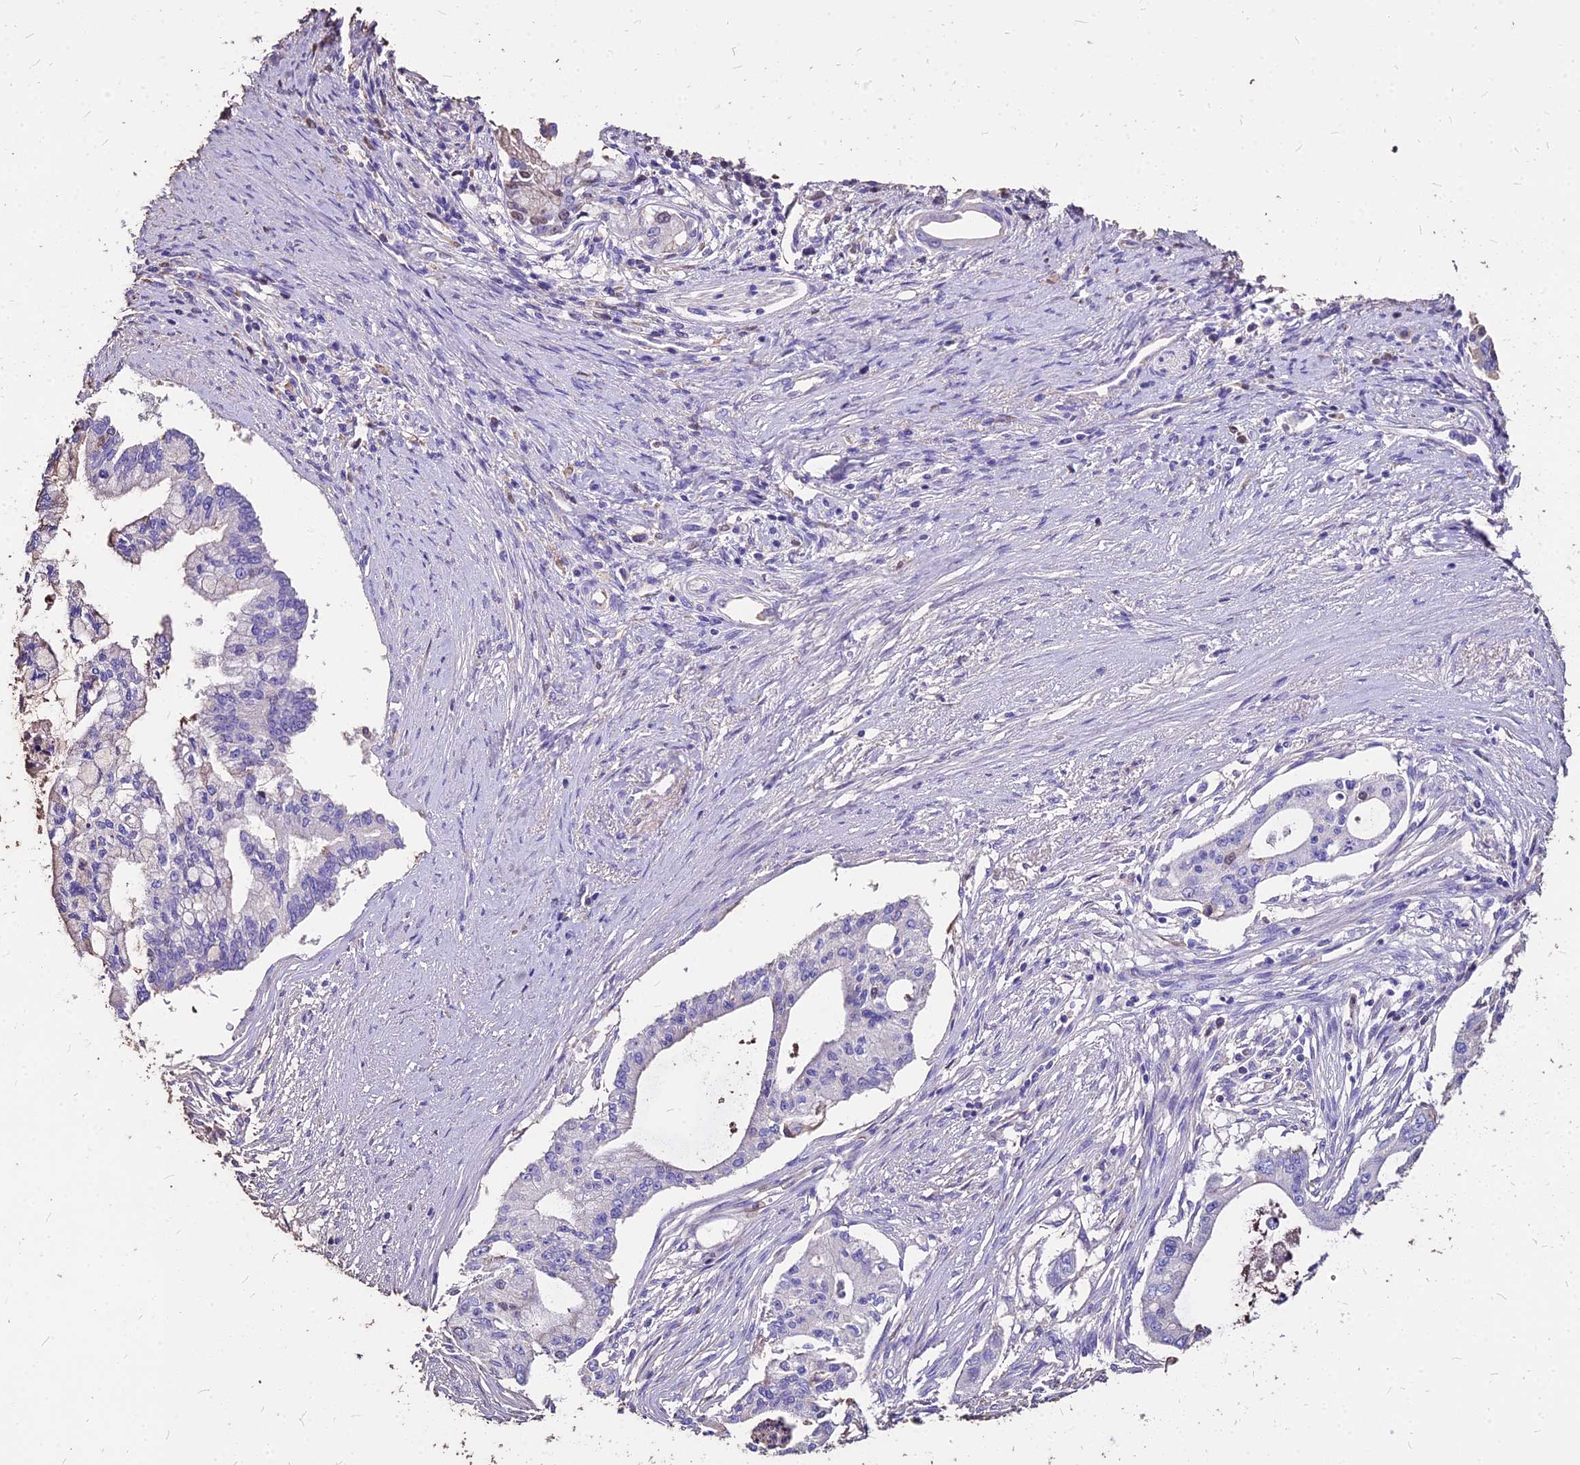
{"staining": {"intensity": "negative", "quantity": "none", "location": "none"}, "tissue": "pancreatic cancer", "cell_type": "Tumor cells", "image_type": "cancer", "snomed": [{"axis": "morphology", "description": "Adenocarcinoma, NOS"}, {"axis": "topography", "description": "Pancreas"}], "caption": "High power microscopy image of an immunohistochemistry (IHC) image of pancreatic cancer, revealing no significant staining in tumor cells.", "gene": "NME5", "patient": {"sex": "male", "age": 46}}